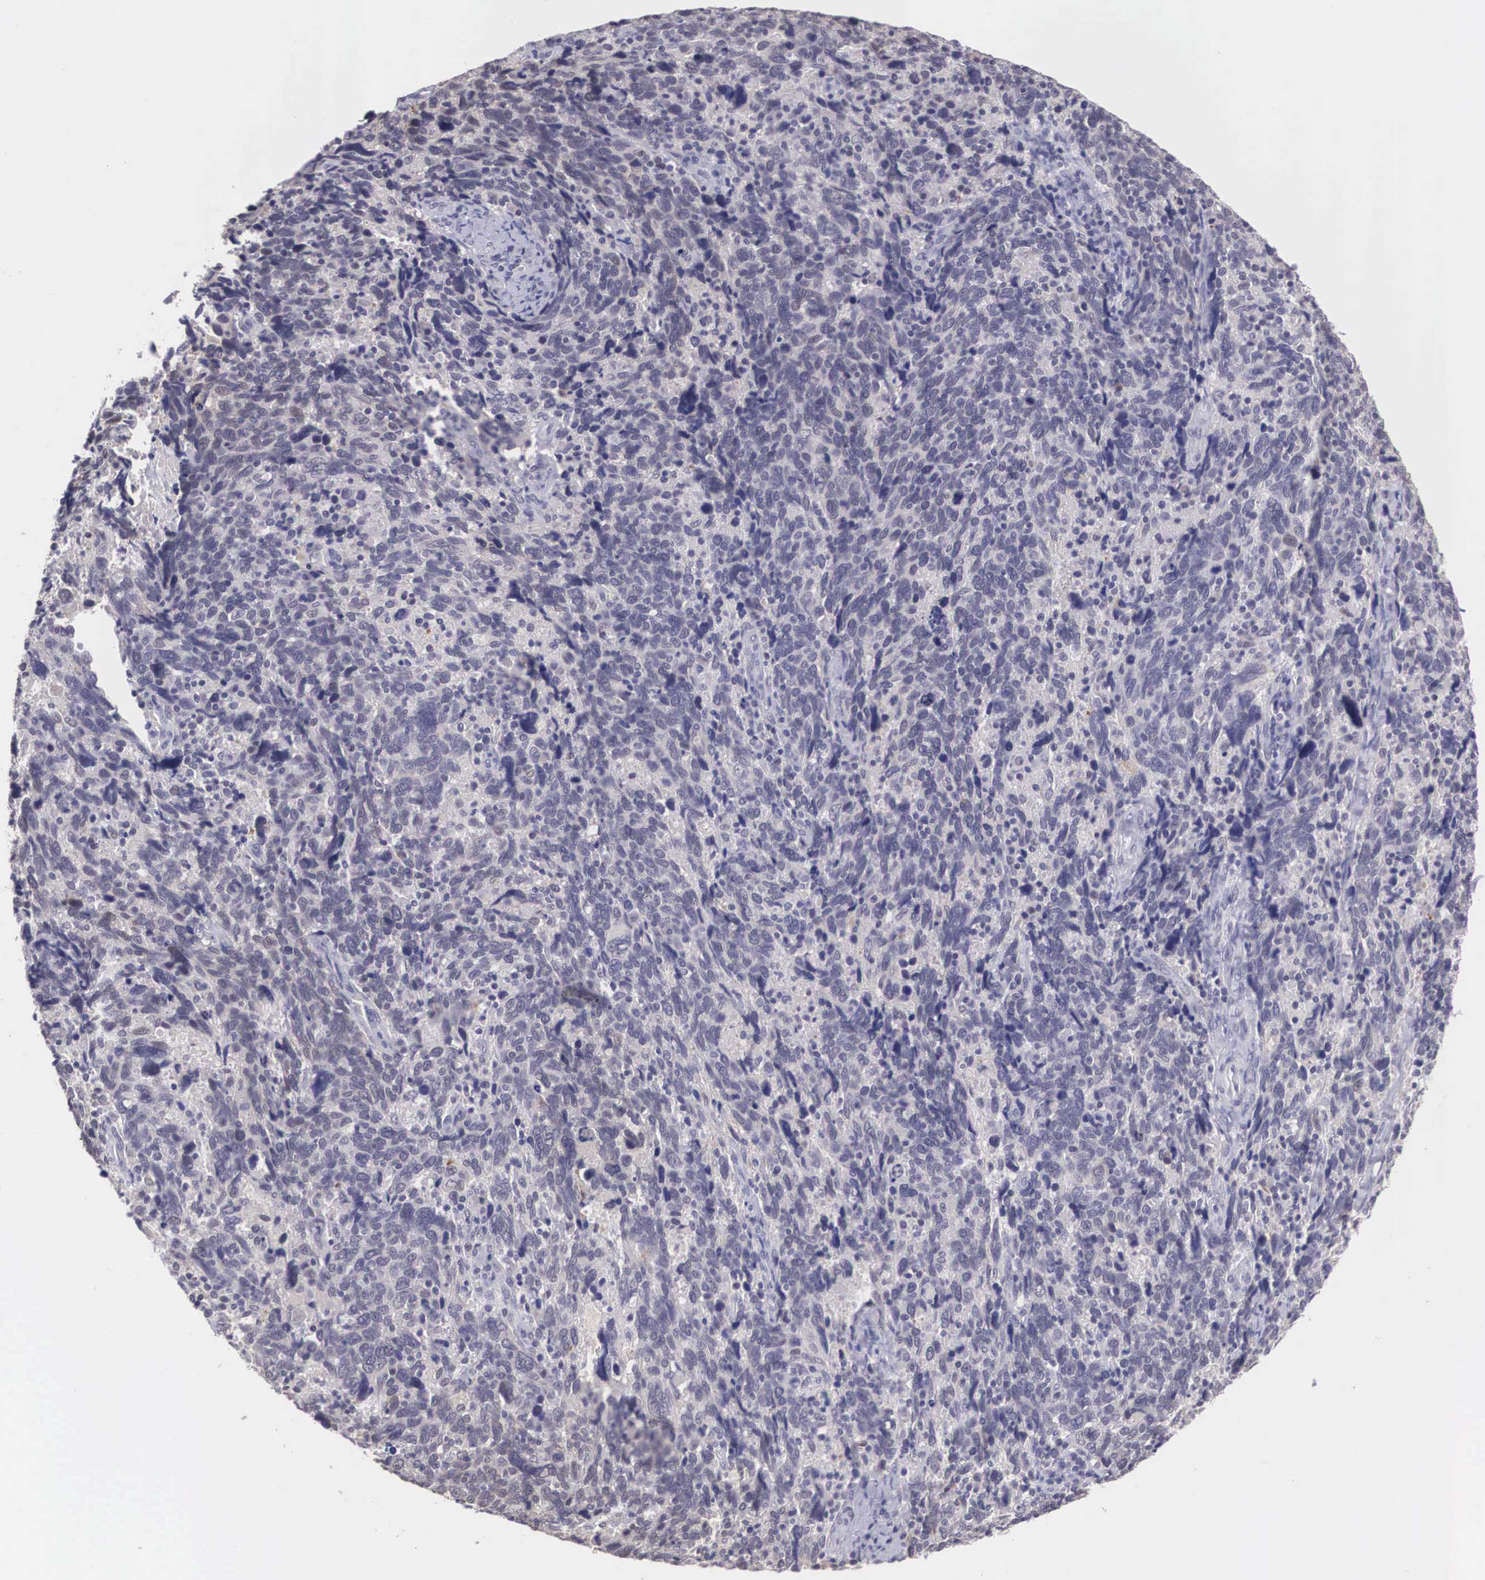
{"staining": {"intensity": "weak", "quantity": "<25%", "location": "cytoplasmic/membranous"}, "tissue": "cervical cancer", "cell_type": "Tumor cells", "image_type": "cancer", "snomed": [{"axis": "morphology", "description": "Squamous cell carcinoma, NOS"}, {"axis": "topography", "description": "Cervix"}], "caption": "High magnification brightfield microscopy of cervical squamous cell carcinoma stained with DAB (3,3'-diaminobenzidine) (brown) and counterstained with hematoxylin (blue): tumor cells show no significant expression.", "gene": "NINL", "patient": {"sex": "female", "age": 41}}